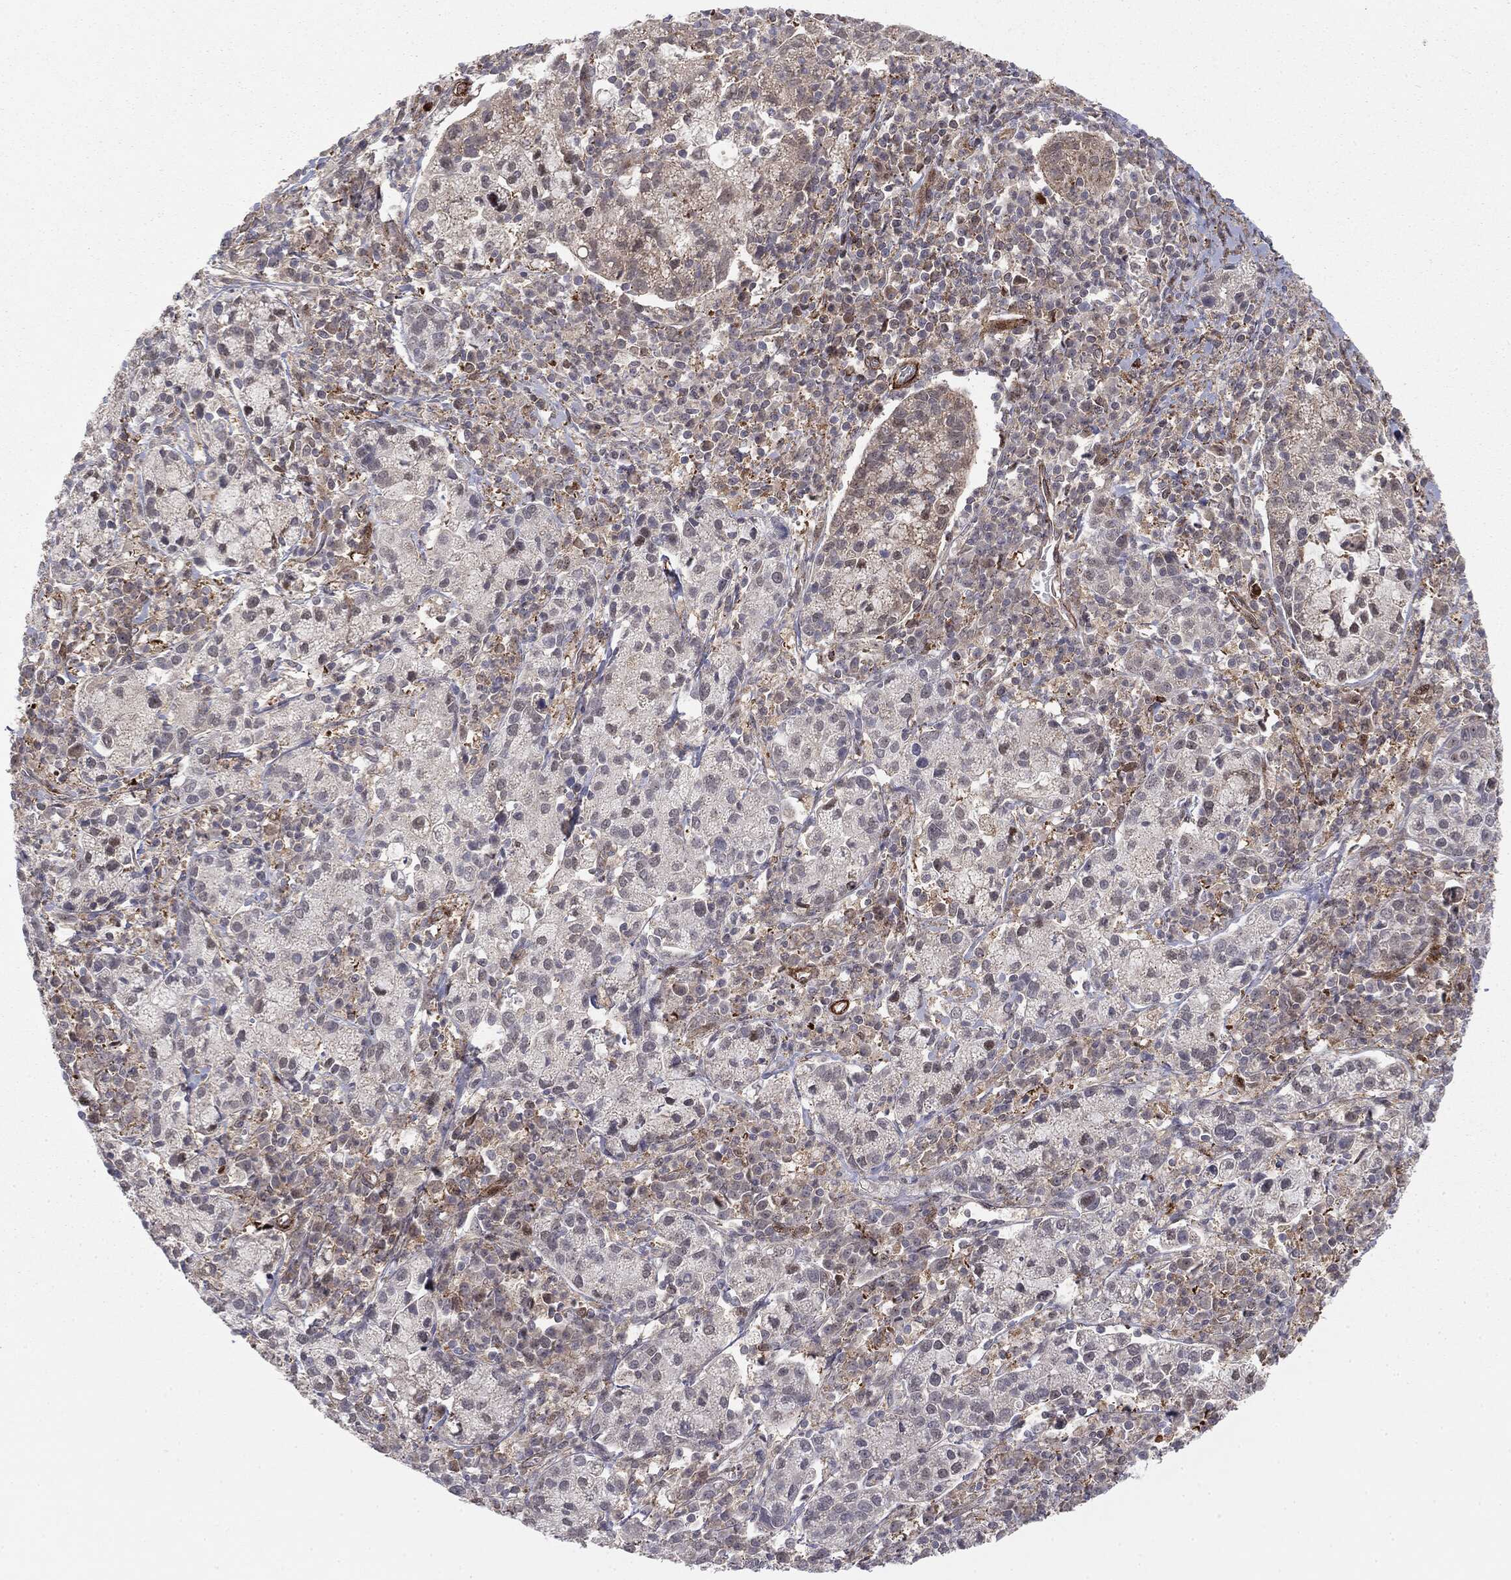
{"staining": {"intensity": "negative", "quantity": "none", "location": "none"}, "tissue": "cervical cancer", "cell_type": "Tumor cells", "image_type": "cancer", "snomed": [{"axis": "morphology", "description": "Normal tissue, NOS"}, {"axis": "morphology", "description": "Adenocarcinoma, NOS"}, {"axis": "topography", "description": "Cervix"}], "caption": "Immunohistochemistry (IHC) histopathology image of neoplastic tissue: human cervical cancer (adenocarcinoma) stained with DAB exhibits no significant protein positivity in tumor cells. (DAB (3,3'-diaminobenzidine) IHC visualized using brightfield microscopy, high magnification).", "gene": "PTEN", "patient": {"sex": "female", "age": 44}}